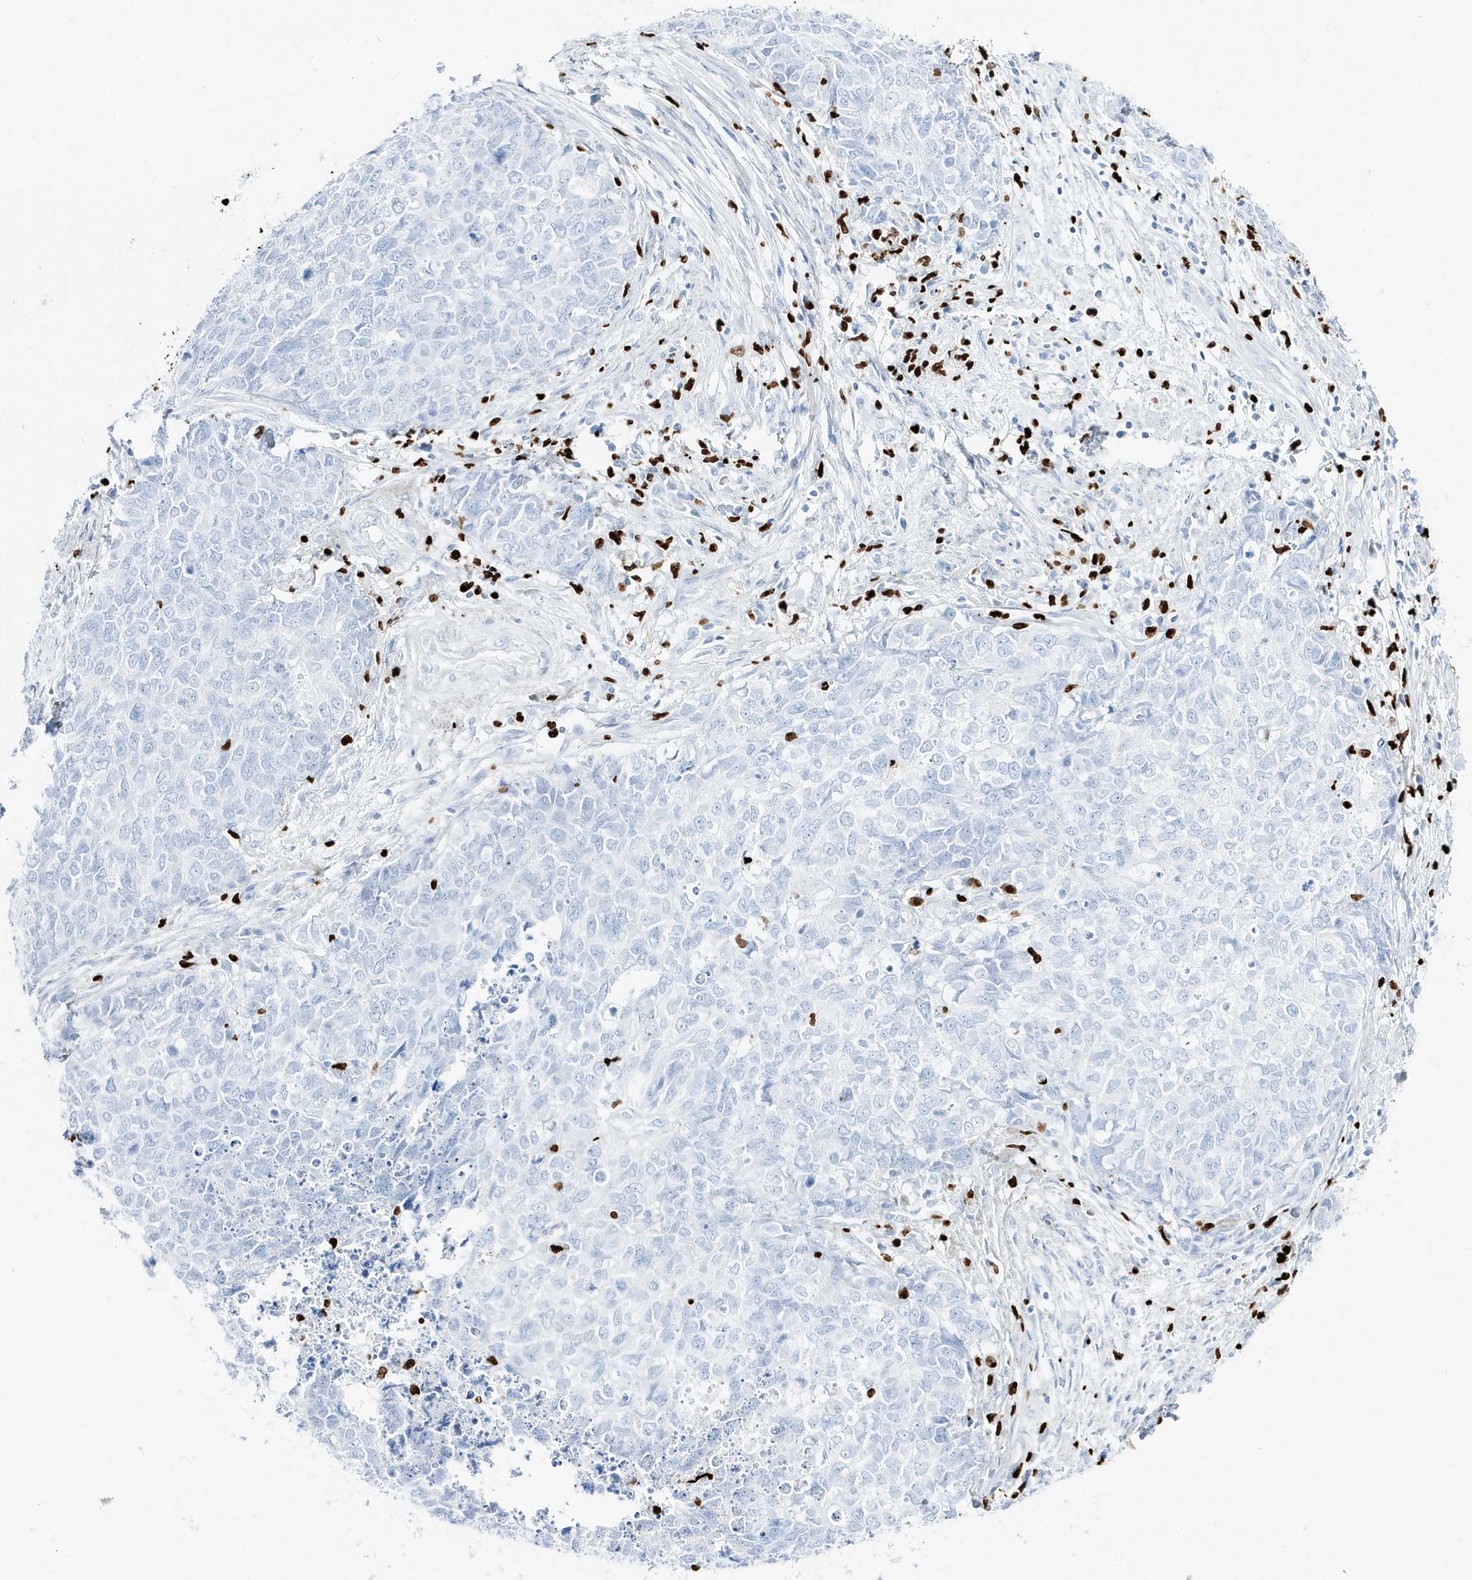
{"staining": {"intensity": "negative", "quantity": "none", "location": "none"}, "tissue": "cervical cancer", "cell_type": "Tumor cells", "image_type": "cancer", "snomed": [{"axis": "morphology", "description": "Squamous cell carcinoma, NOS"}, {"axis": "topography", "description": "Cervix"}], "caption": "Immunohistochemistry (IHC) image of neoplastic tissue: cervical cancer stained with DAB (3,3'-diaminobenzidine) displays no significant protein positivity in tumor cells.", "gene": "MNDA", "patient": {"sex": "female", "age": 63}}